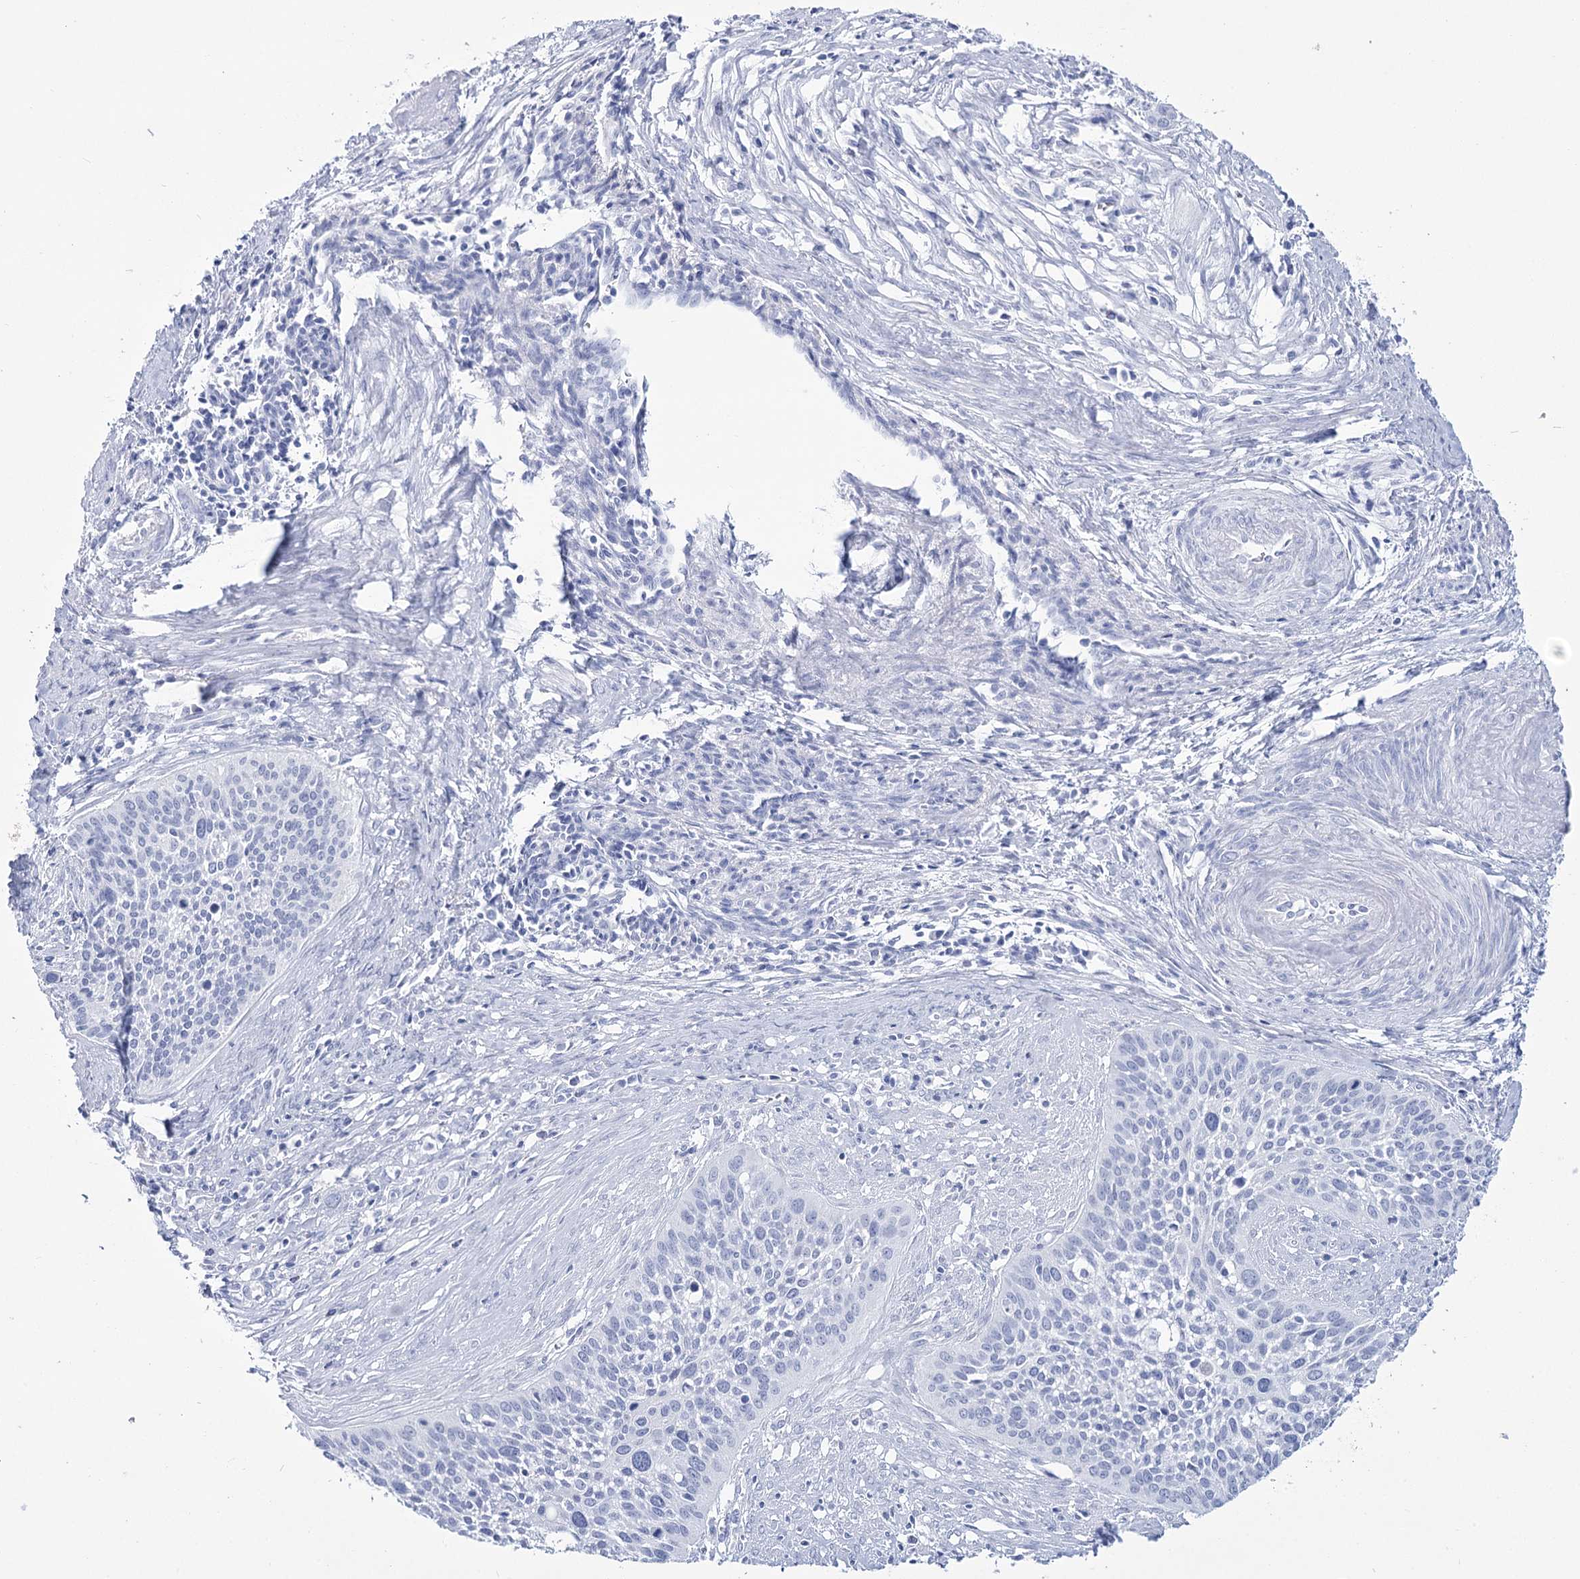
{"staining": {"intensity": "negative", "quantity": "none", "location": "none"}, "tissue": "cervical cancer", "cell_type": "Tumor cells", "image_type": "cancer", "snomed": [{"axis": "morphology", "description": "Squamous cell carcinoma, NOS"}, {"axis": "topography", "description": "Cervix"}], "caption": "Cervical squamous cell carcinoma was stained to show a protein in brown. There is no significant expression in tumor cells.", "gene": "RNF186", "patient": {"sex": "female", "age": 34}}